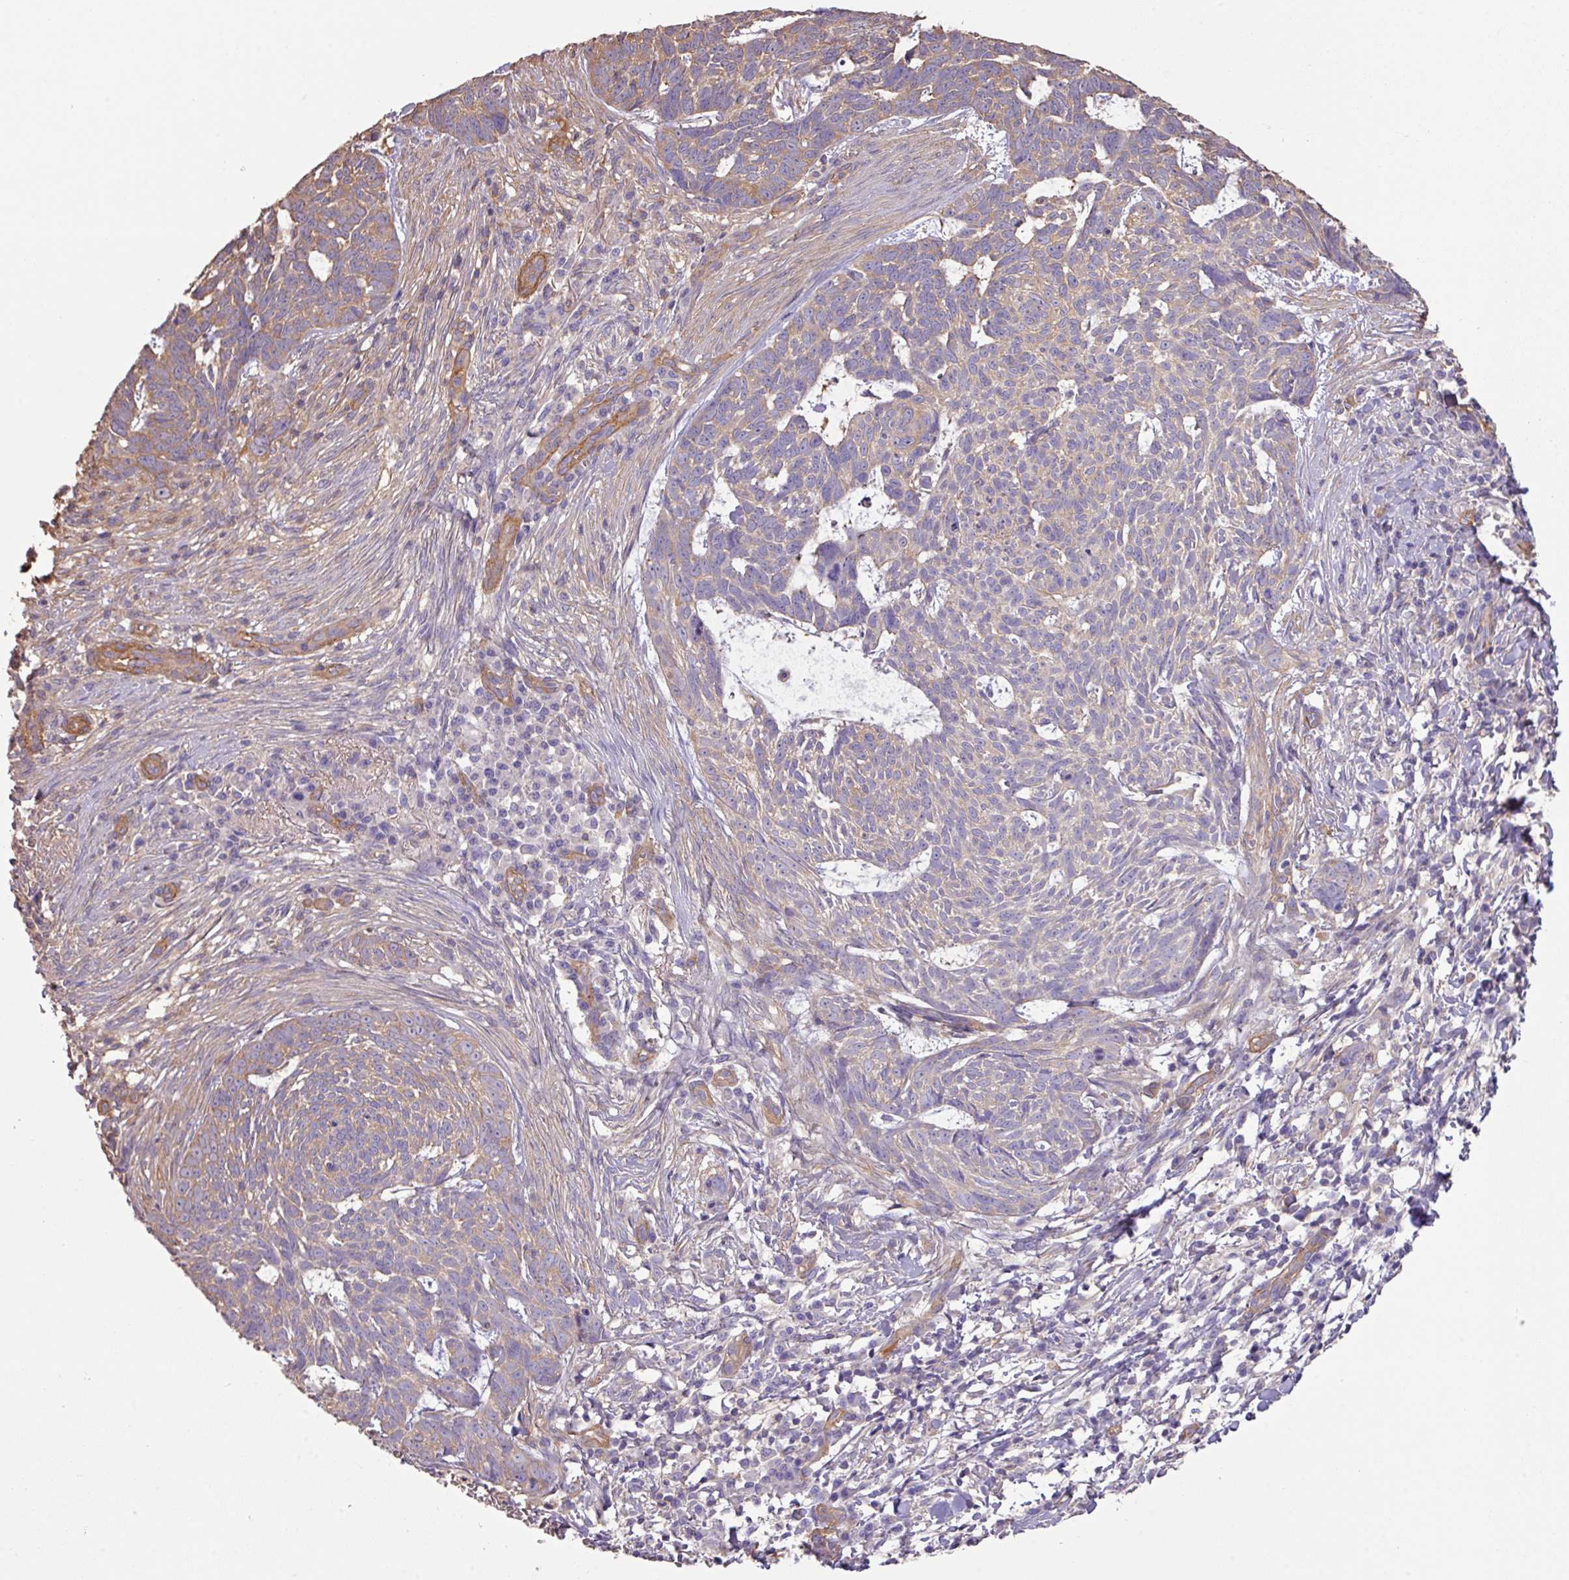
{"staining": {"intensity": "weak", "quantity": "<25%", "location": "cytoplasmic/membranous"}, "tissue": "skin cancer", "cell_type": "Tumor cells", "image_type": "cancer", "snomed": [{"axis": "morphology", "description": "Basal cell carcinoma"}, {"axis": "topography", "description": "Skin"}], "caption": "IHC of human skin cancer reveals no positivity in tumor cells. (DAB (3,3'-diaminobenzidine) IHC visualized using brightfield microscopy, high magnification).", "gene": "CALML4", "patient": {"sex": "female", "age": 93}}